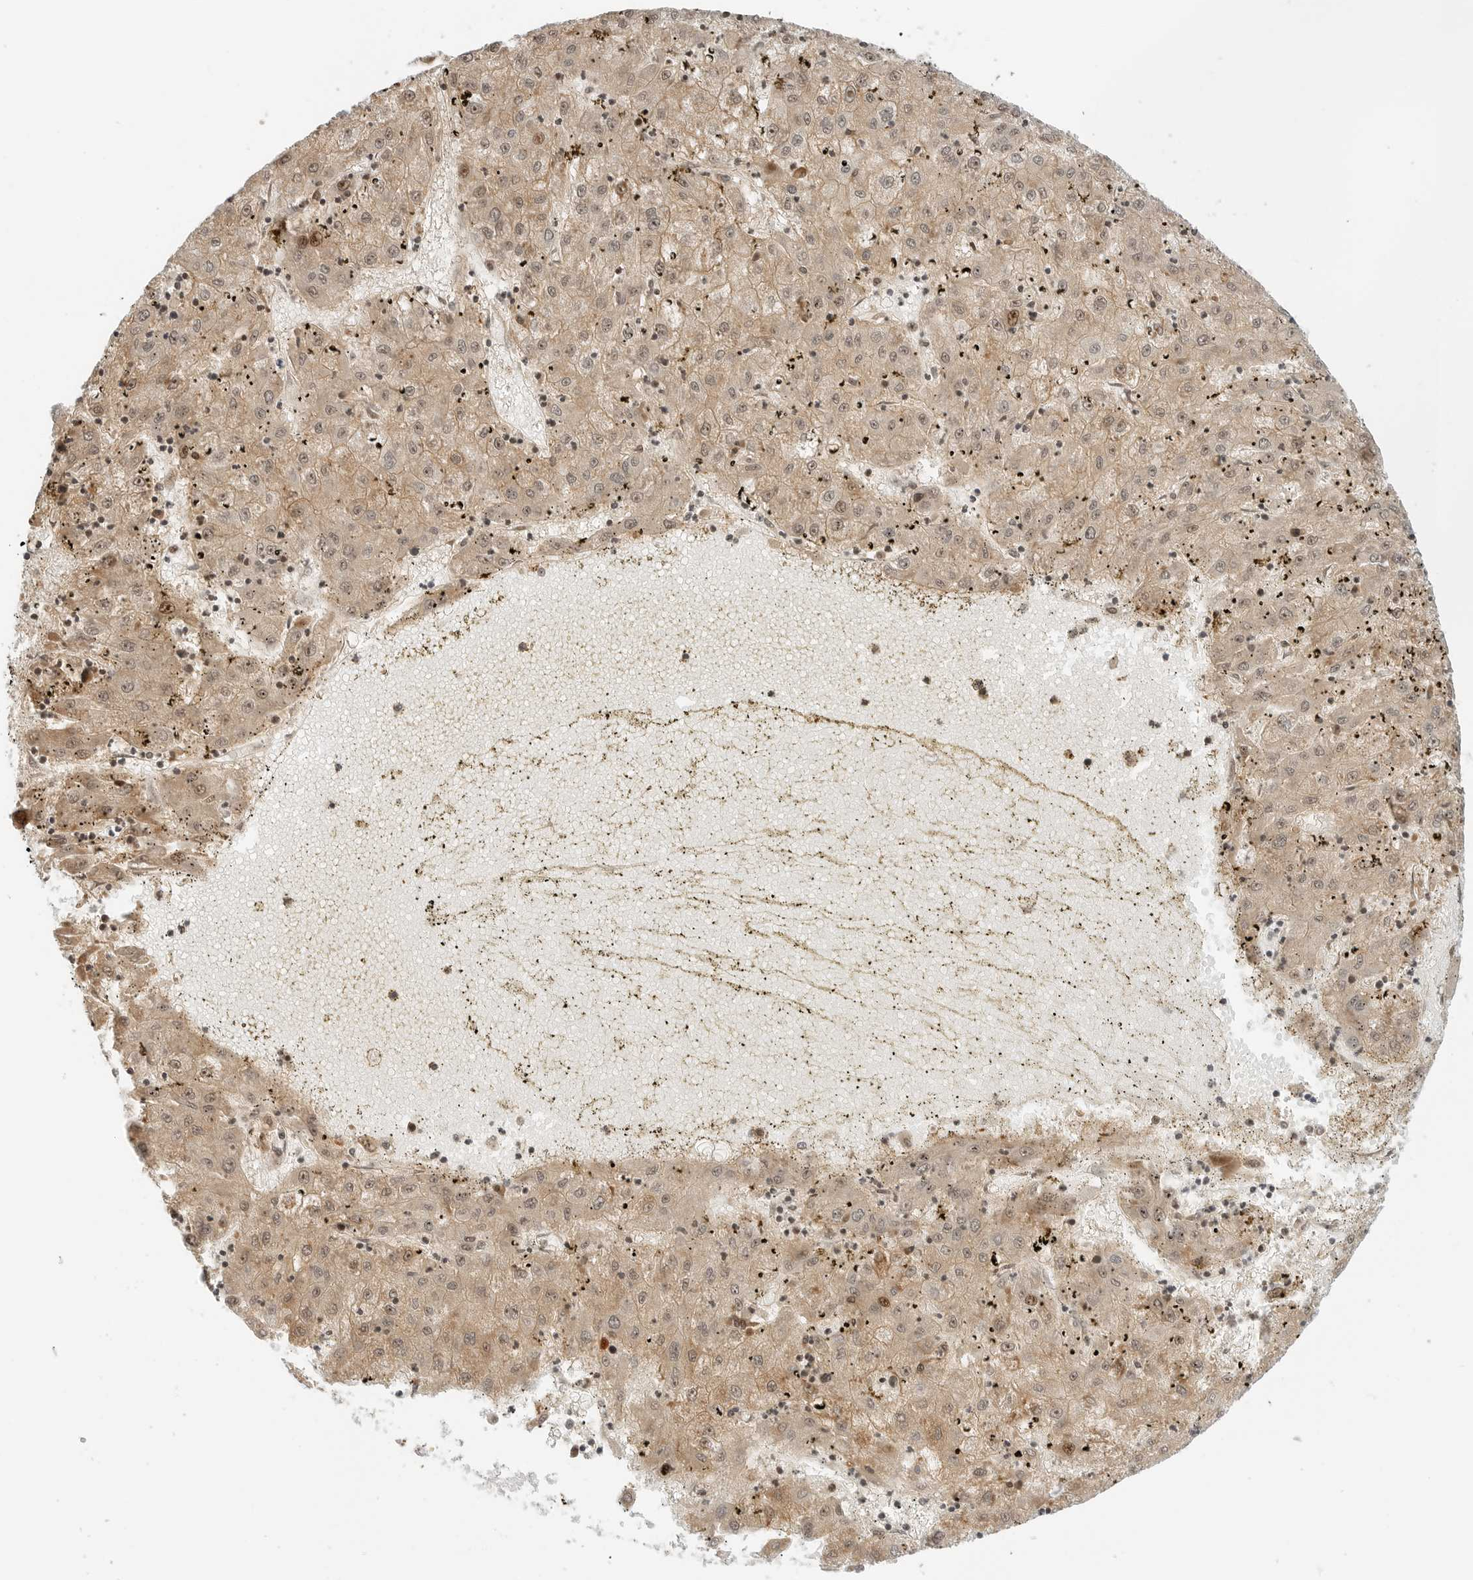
{"staining": {"intensity": "weak", "quantity": ">75%", "location": "cytoplasmic/membranous,nuclear"}, "tissue": "liver cancer", "cell_type": "Tumor cells", "image_type": "cancer", "snomed": [{"axis": "morphology", "description": "Carcinoma, Hepatocellular, NOS"}, {"axis": "topography", "description": "Liver"}], "caption": "A low amount of weak cytoplasmic/membranous and nuclear staining is seen in about >75% of tumor cells in liver hepatocellular carcinoma tissue. Immunohistochemistry (ihc) stains the protein in brown and the nuclei are stained blue.", "gene": "GEM", "patient": {"sex": "male", "age": 72}}